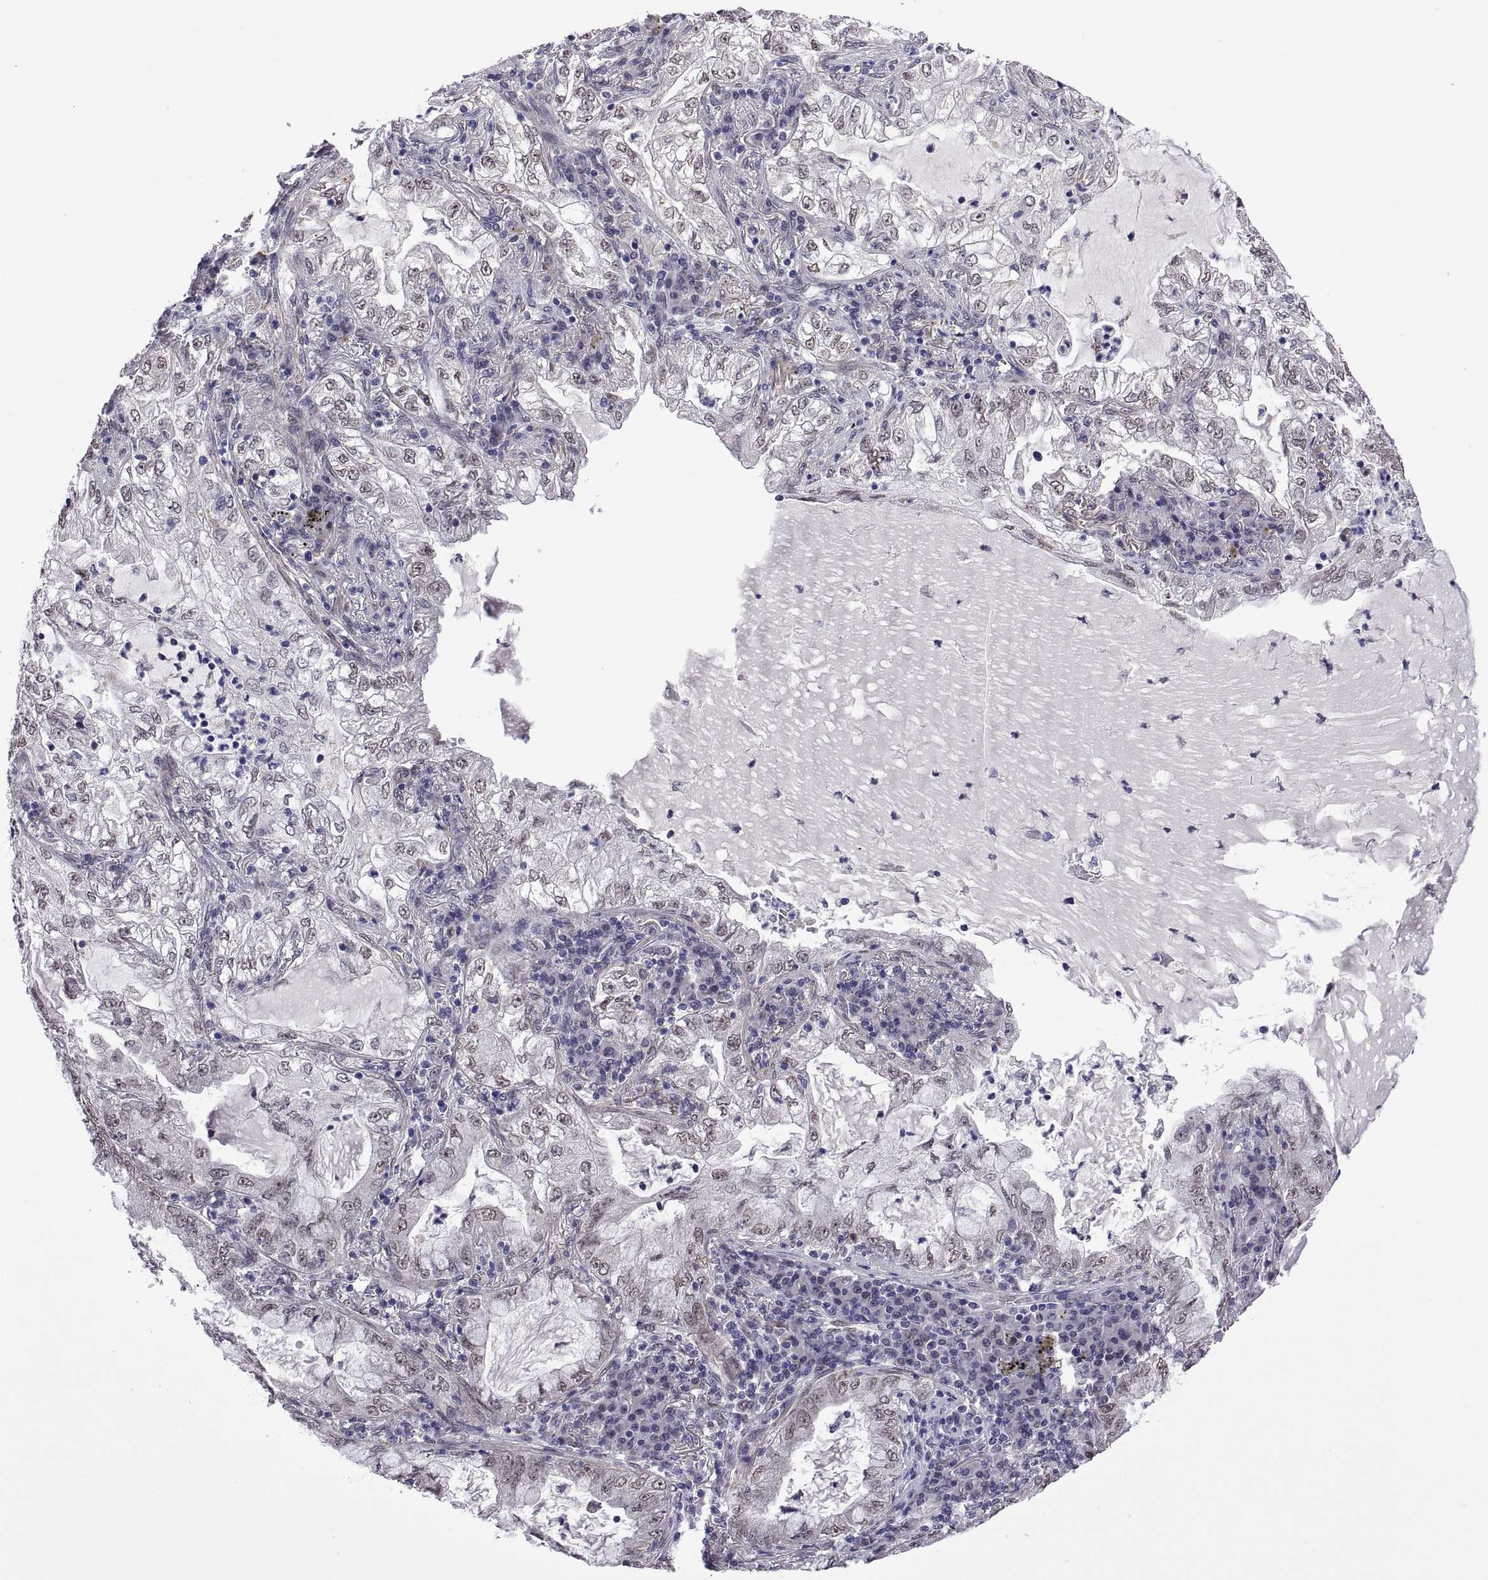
{"staining": {"intensity": "negative", "quantity": "none", "location": "none"}, "tissue": "lung cancer", "cell_type": "Tumor cells", "image_type": "cancer", "snomed": [{"axis": "morphology", "description": "Adenocarcinoma, NOS"}, {"axis": "topography", "description": "Lung"}], "caption": "Photomicrograph shows no protein expression in tumor cells of adenocarcinoma (lung) tissue.", "gene": "NR4A1", "patient": {"sex": "female", "age": 73}}